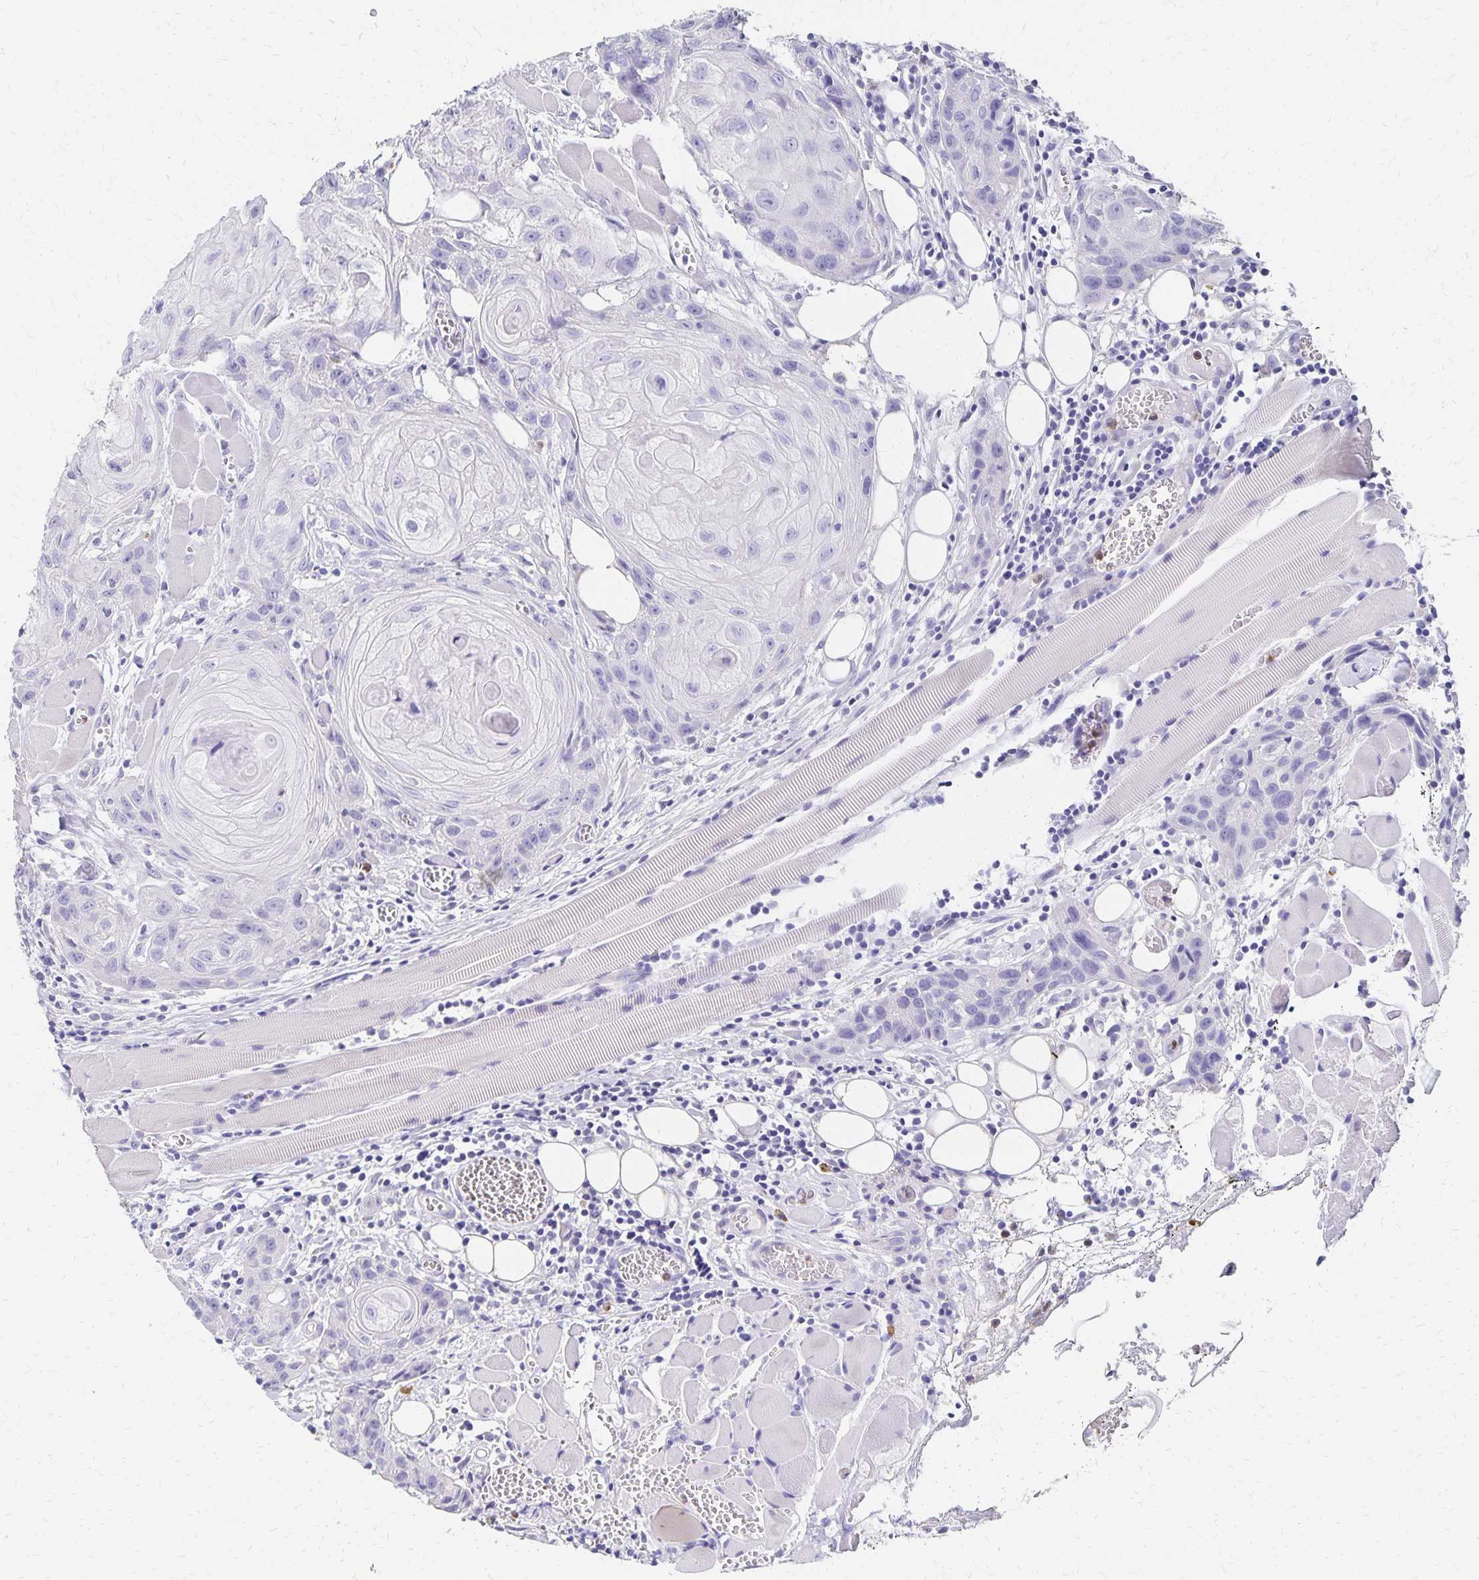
{"staining": {"intensity": "negative", "quantity": "none", "location": "none"}, "tissue": "head and neck cancer", "cell_type": "Tumor cells", "image_type": "cancer", "snomed": [{"axis": "morphology", "description": "Squamous cell carcinoma, NOS"}, {"axis": "topography", "description": "Oral tissue"}, {"axis": "topography", "description": "Head-Neck"}], "caption": "This micrograph is of squamous cell carcinoma (head and neck) stained with IHC to label a protein in brown with the nuclei are counter-stained blue. There is no staining in tumor cells.", "gene": "DYNLT4", "patient": {"sex": "male", "age": 58}}